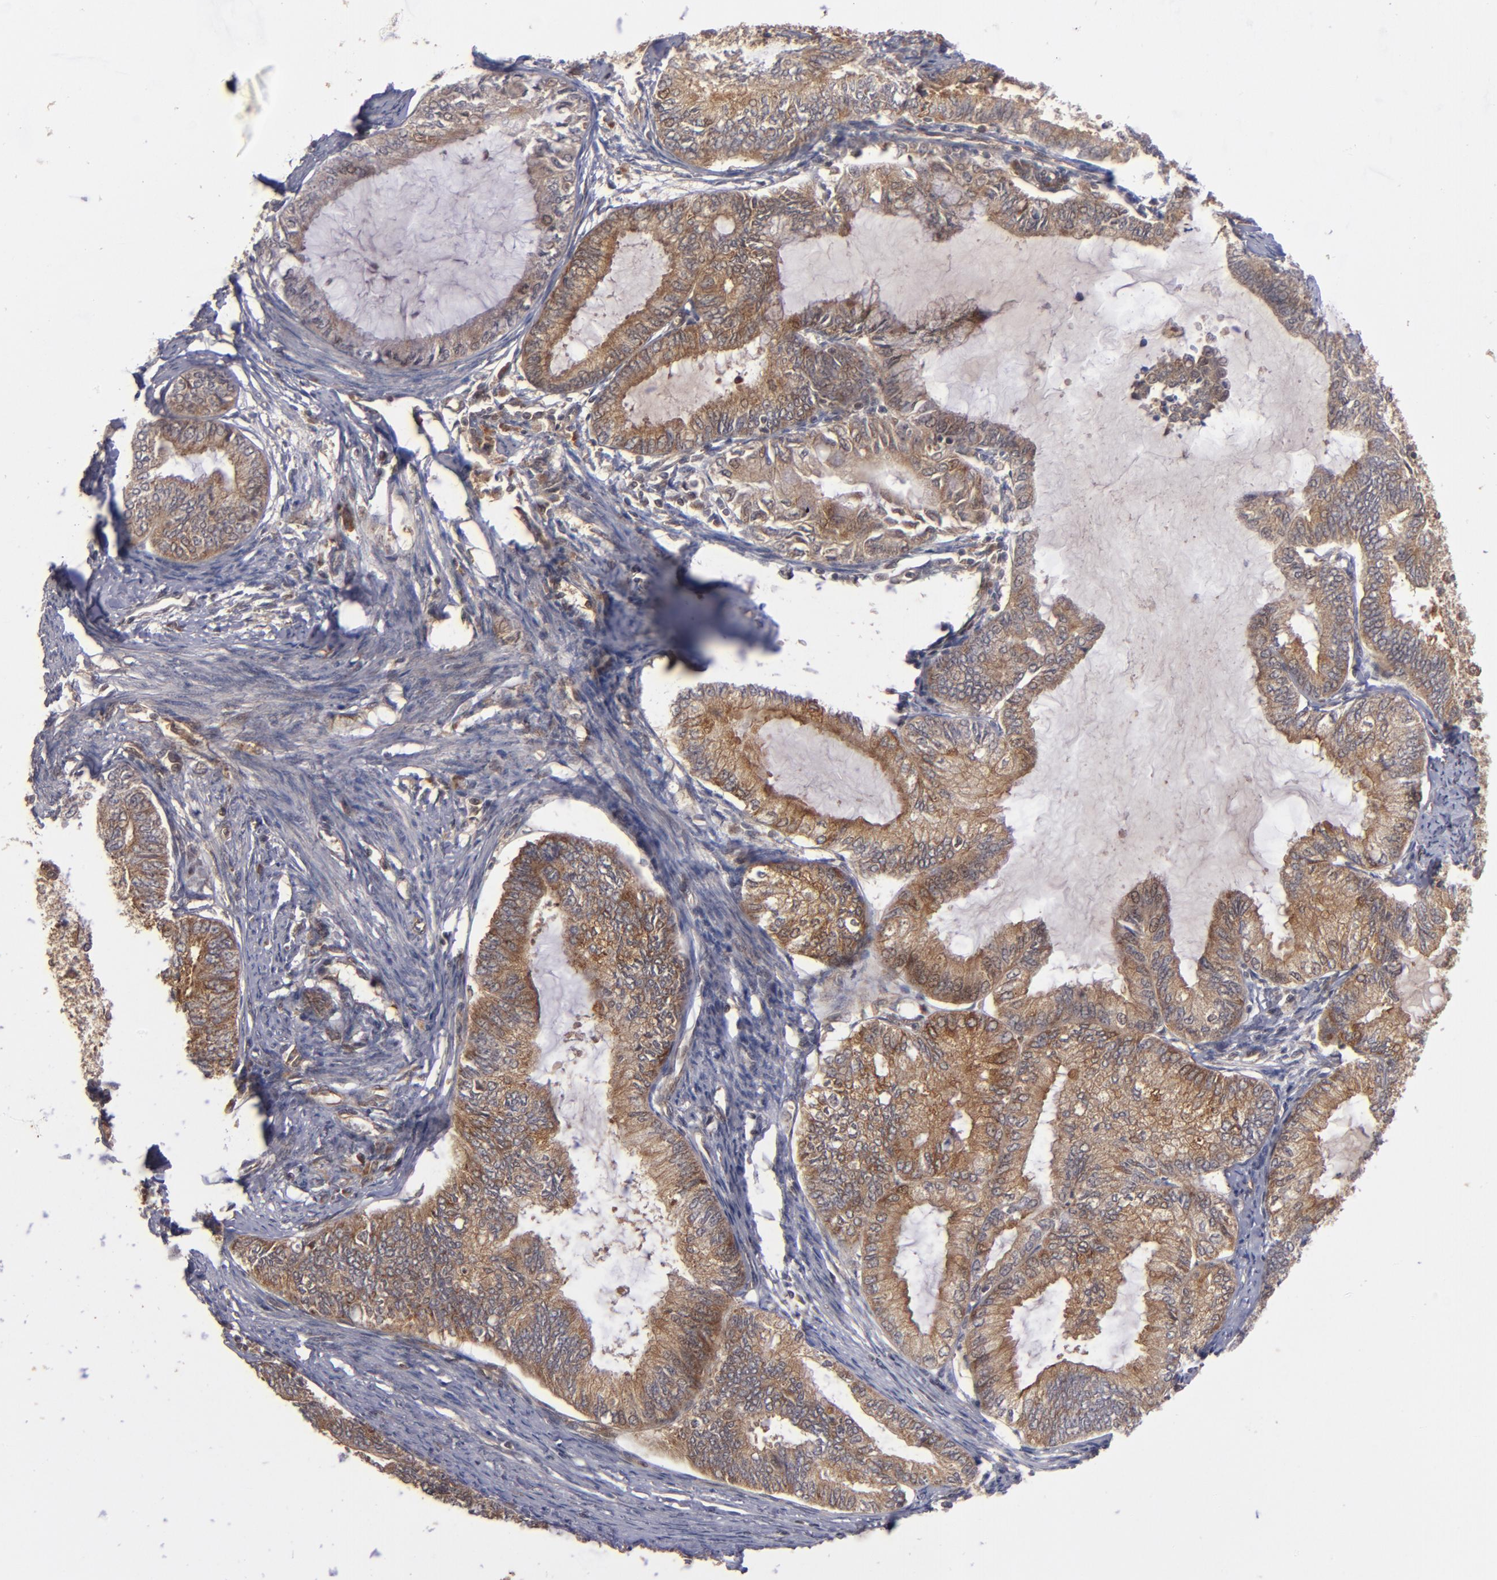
{"staining": {"intensity": "strong", "quantity": ">75%", "location": "cytoplasmic/membranous"}, "tissue": "endometrial cancer", "cell_type": "Tumor cells", "image_type": "cancer", "snomed": [{"axis": "morphology", "description": "Adenocarcinoma, NOS"}, {"axis": "topography", "description": "Endometrium"}], "caption": "Adenocarcinoma (endometrial) tissue displays strong cytoplasmic/membranous positivity in approximately >75% of tumor cells, visualized by immunohistochemistry.", "gene": "BDKRB1", "patient": {"sex": "female", "age": 86}}